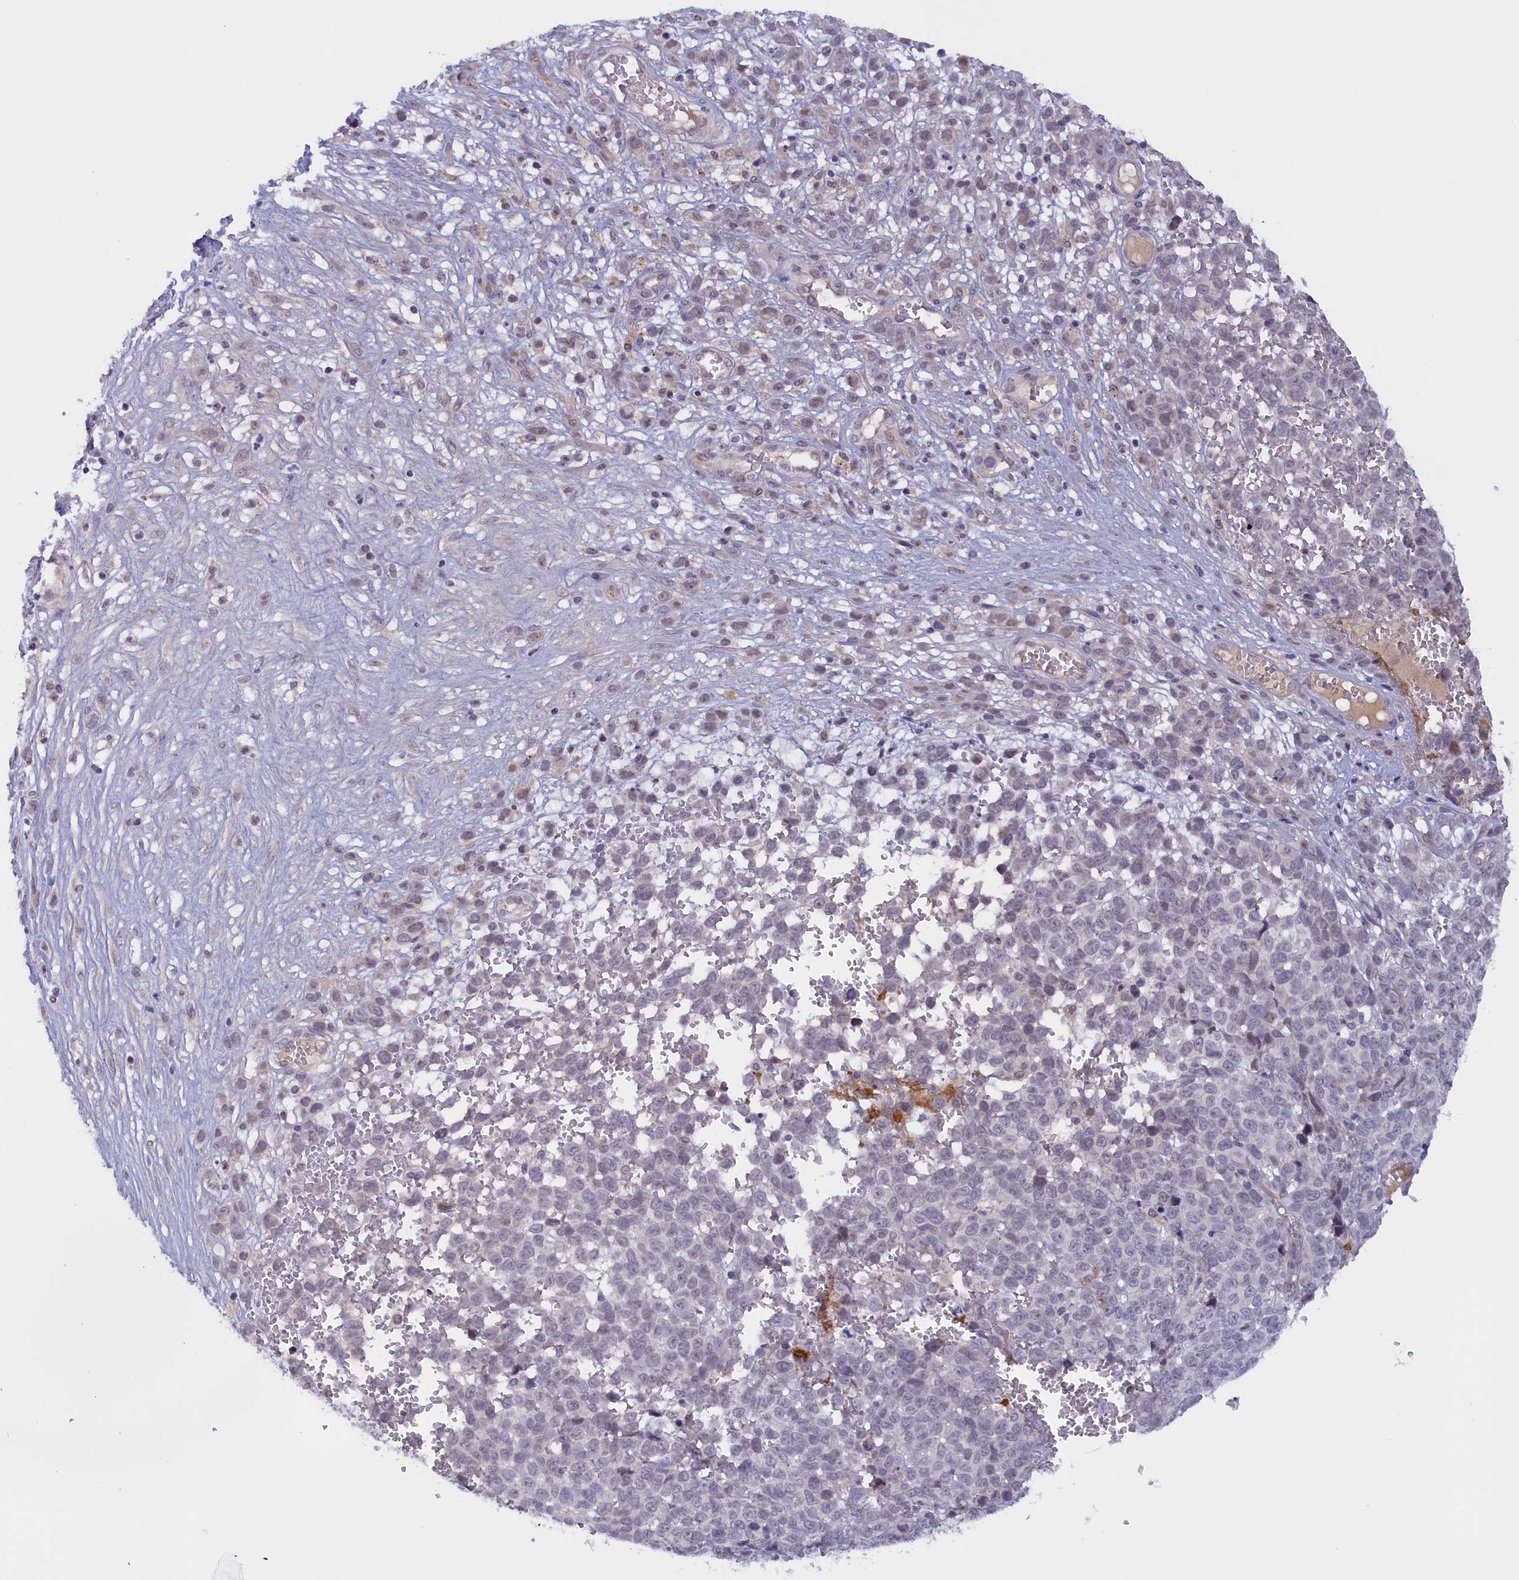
{"staining": {"intensity": "negative", "quantity": "none", "location": "none"}, "tissue": "melanoma", "cell_type": "Tumor cells", "image_type": "cancer", "snomed": [{"axis": "morphology", "description": "Malignant melanoma, NOS"}, {"axis": "topography", "description": "Nose, NOS"}], "caption": "Micrograph shows no significant protein expression in tumor cells of malignant melanoma. (Immunohistochemistry, brightfield microscopy, high magnification).", "gene": "IGFALS", "patient": {"sex": "female", "age": 48}}